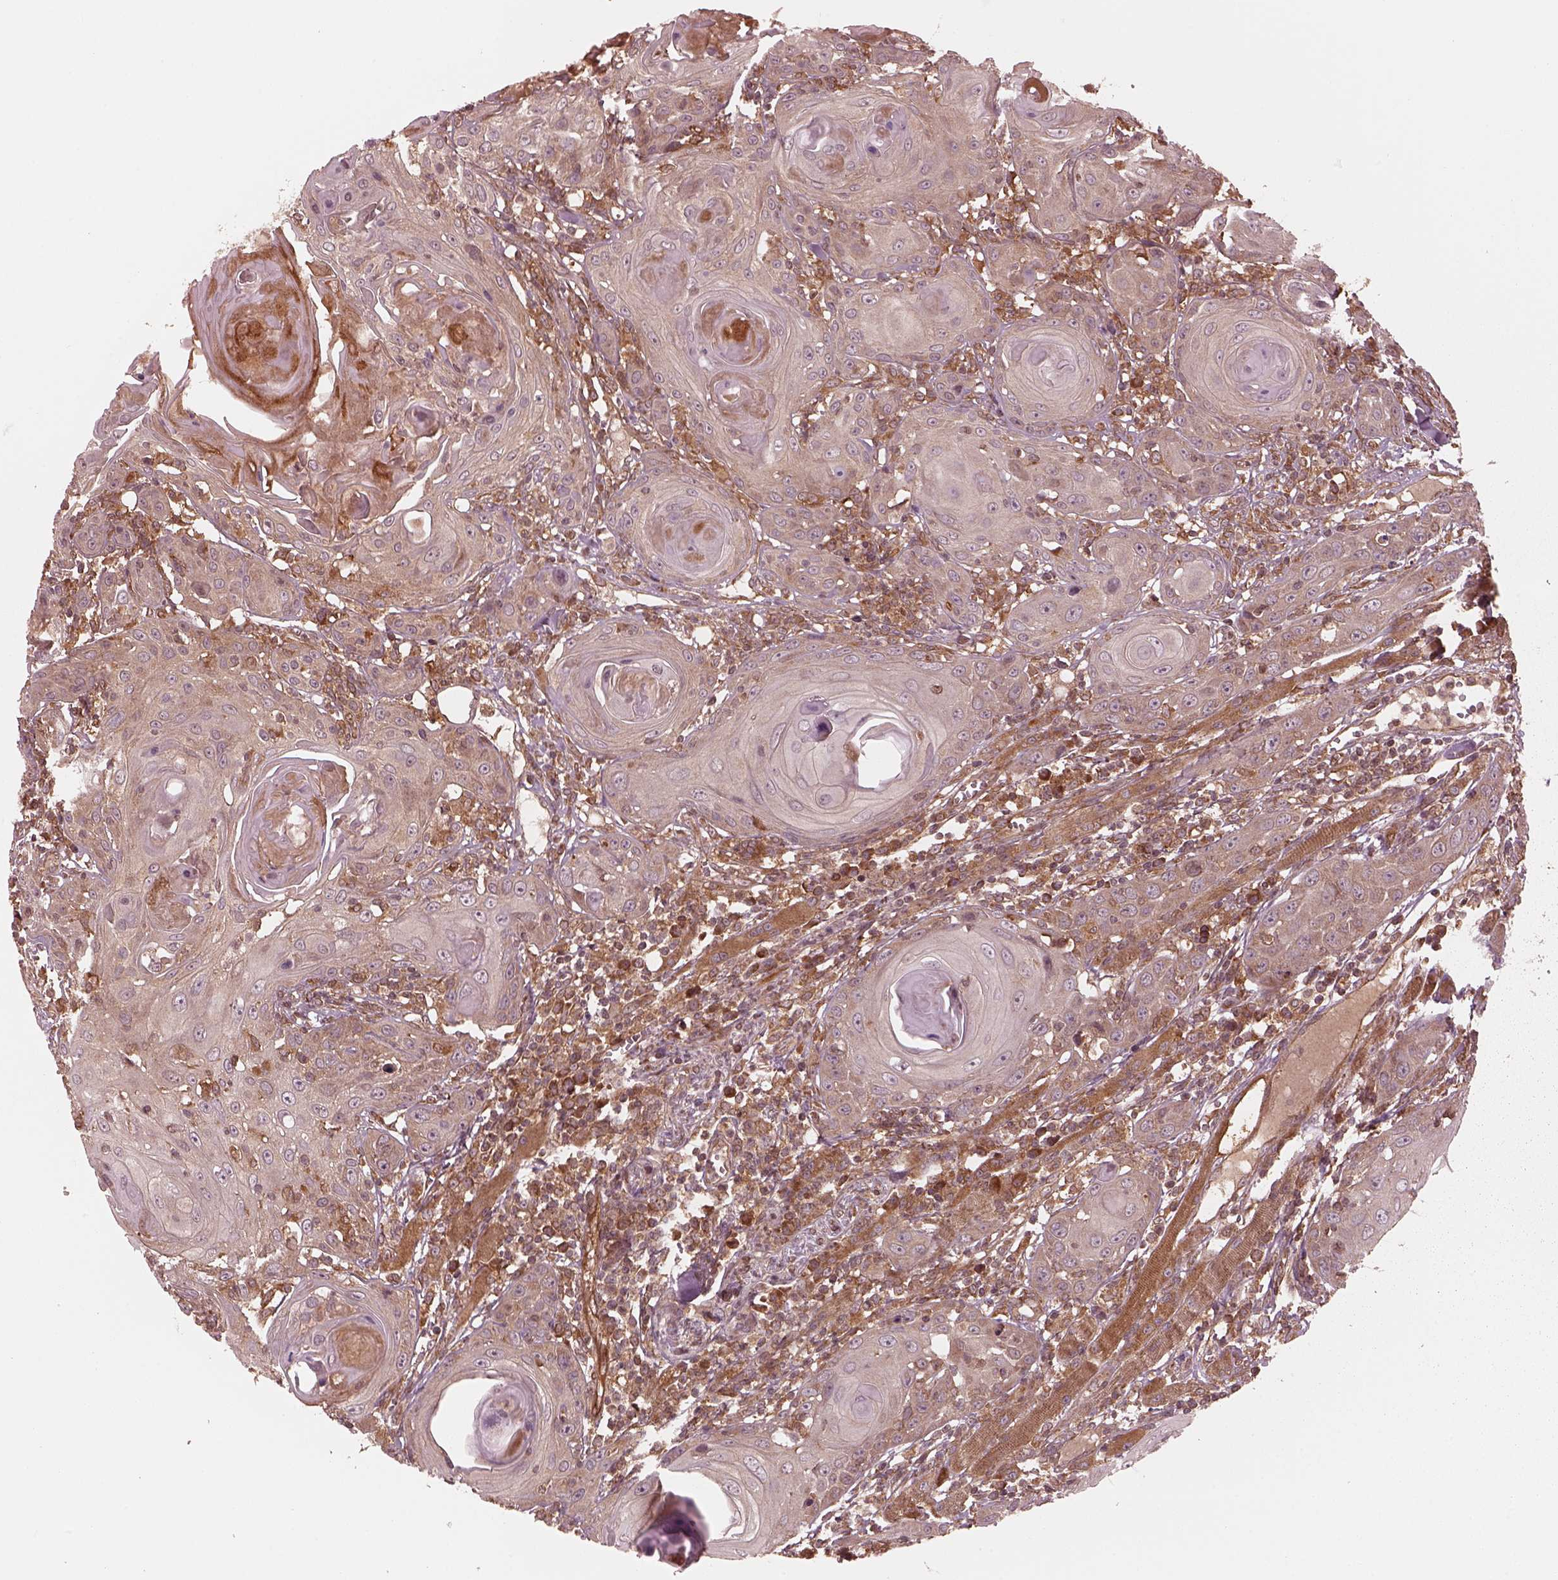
{"staining": {"intensity": "weak", "quantity": ">75%", "location": "cytoplasmic/membranous"}, "tissue": "head and neck cancer", "cell_type": "Tumor cells", "image_type": "cancer", "snomed": [{"axis": "morphology", "description": "Squamous cell carcinoma, NOS"}, {"axis": "topography", "description": "Head-Neck"}], "caption": "Head and neck squamous cell carcinoma stained for a protein shows weak cytoplasmic/membranous positivity in tumor cells.", "gene": "AGPAT1", "patient": {"sex": "female", "age": 80}}